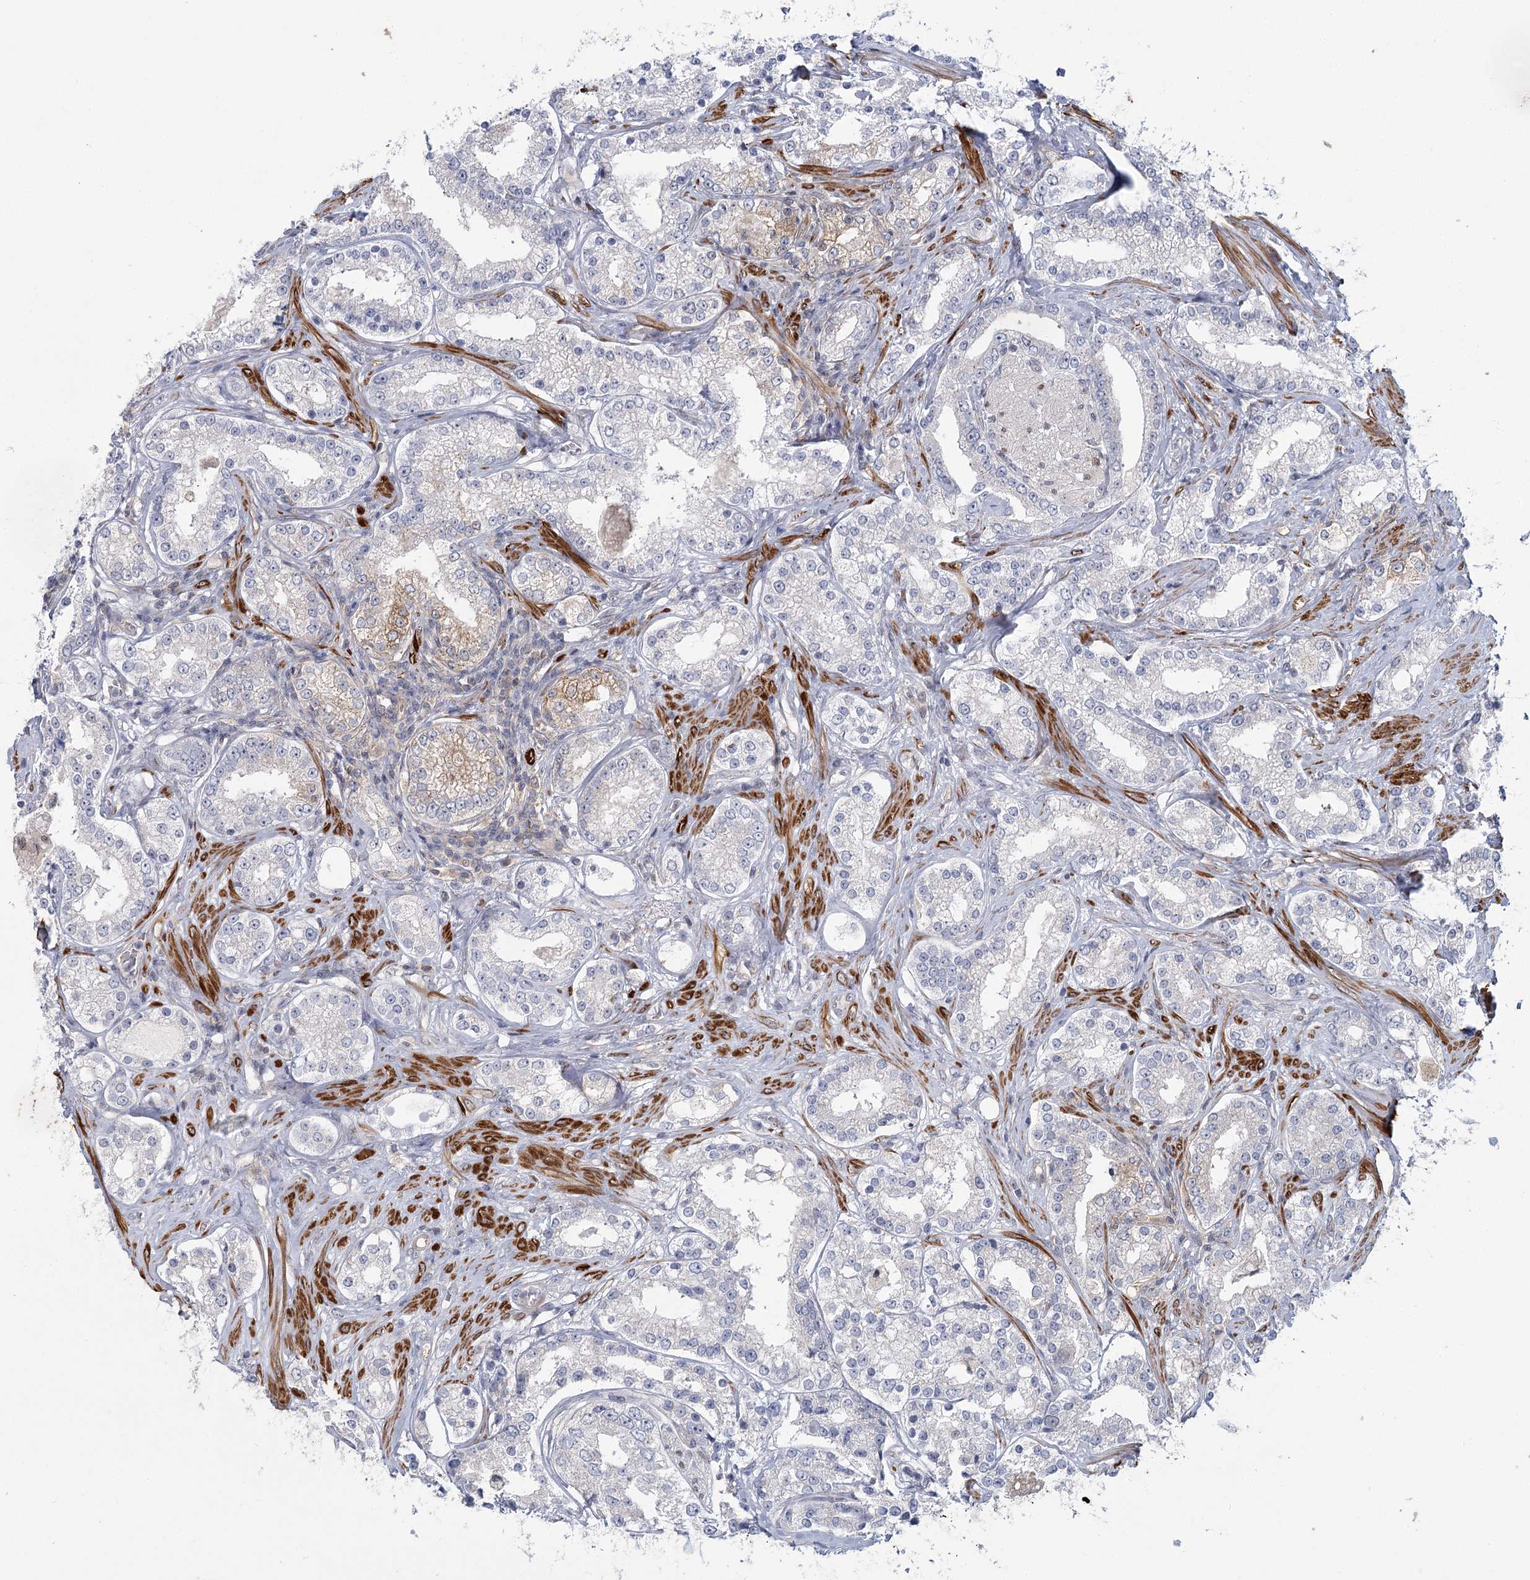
{"staining": {"intensity": "weak", "quantity": "<25%", "location": "cytoplasmic/membranous"}, "tissue": "prostate cancer", "cell_type": "Tumor cells", "image_type": "cancer", "snomed": [{"axis": "morphology", "description": "Normal tissue, NOS"}, {"axis": "morphology", "description": "Adenocarcinoma, High grade"}, {"axis": "topography", "description": "Prostate"}], "caption": "An immunohistochemistry image of prostate cancer is shown. There is no staining in tumor cells of prostate cancer. Brightfield microscopy of IHC stained with DAB (brown) and hematoxylin (blue), captured at high magnification.", "gene": "USP11", "patient": {"sex": "male", "age": 83}}